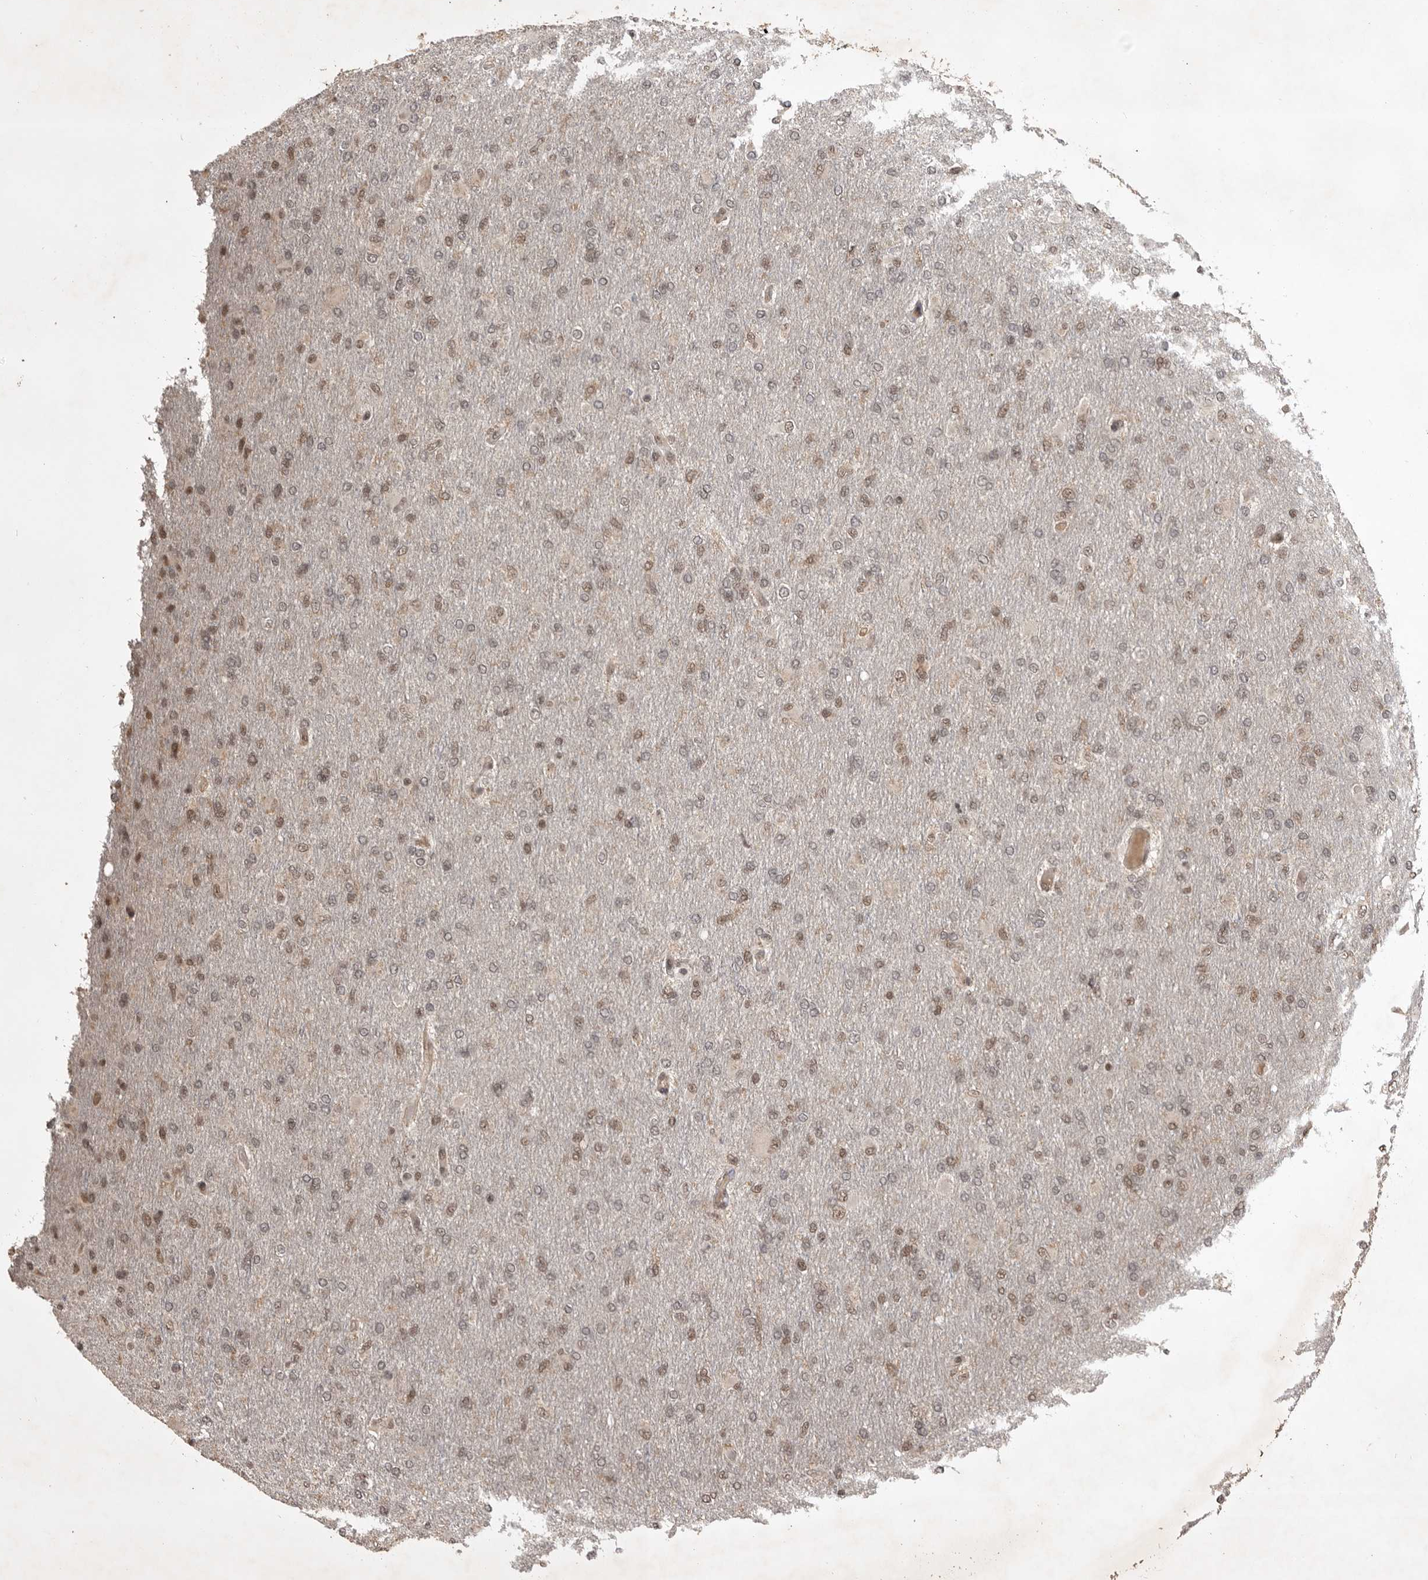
{"staining": {"intensity": "weak", "quantity": ">75%", "location": "nuclear"}, "tissue": "glioma", "cell_type": "Tumor cells", "image_type": "cancer", "snomed": [{"axis": "morphology", "description": "Glioma, malignant, High grade"}, {"axis": "topography", "description": "Cerebral cortex"}], "caption": "The micrograph exhibits a brown stain indicating the presence of a protein in the nuclear of tumor cells in malignant glioma (high-grade). The protein is shown in brown color, while the nuclei are stained blue.", "gene": "CBLL1", "patient": {"sex": "female", "age": 36}}